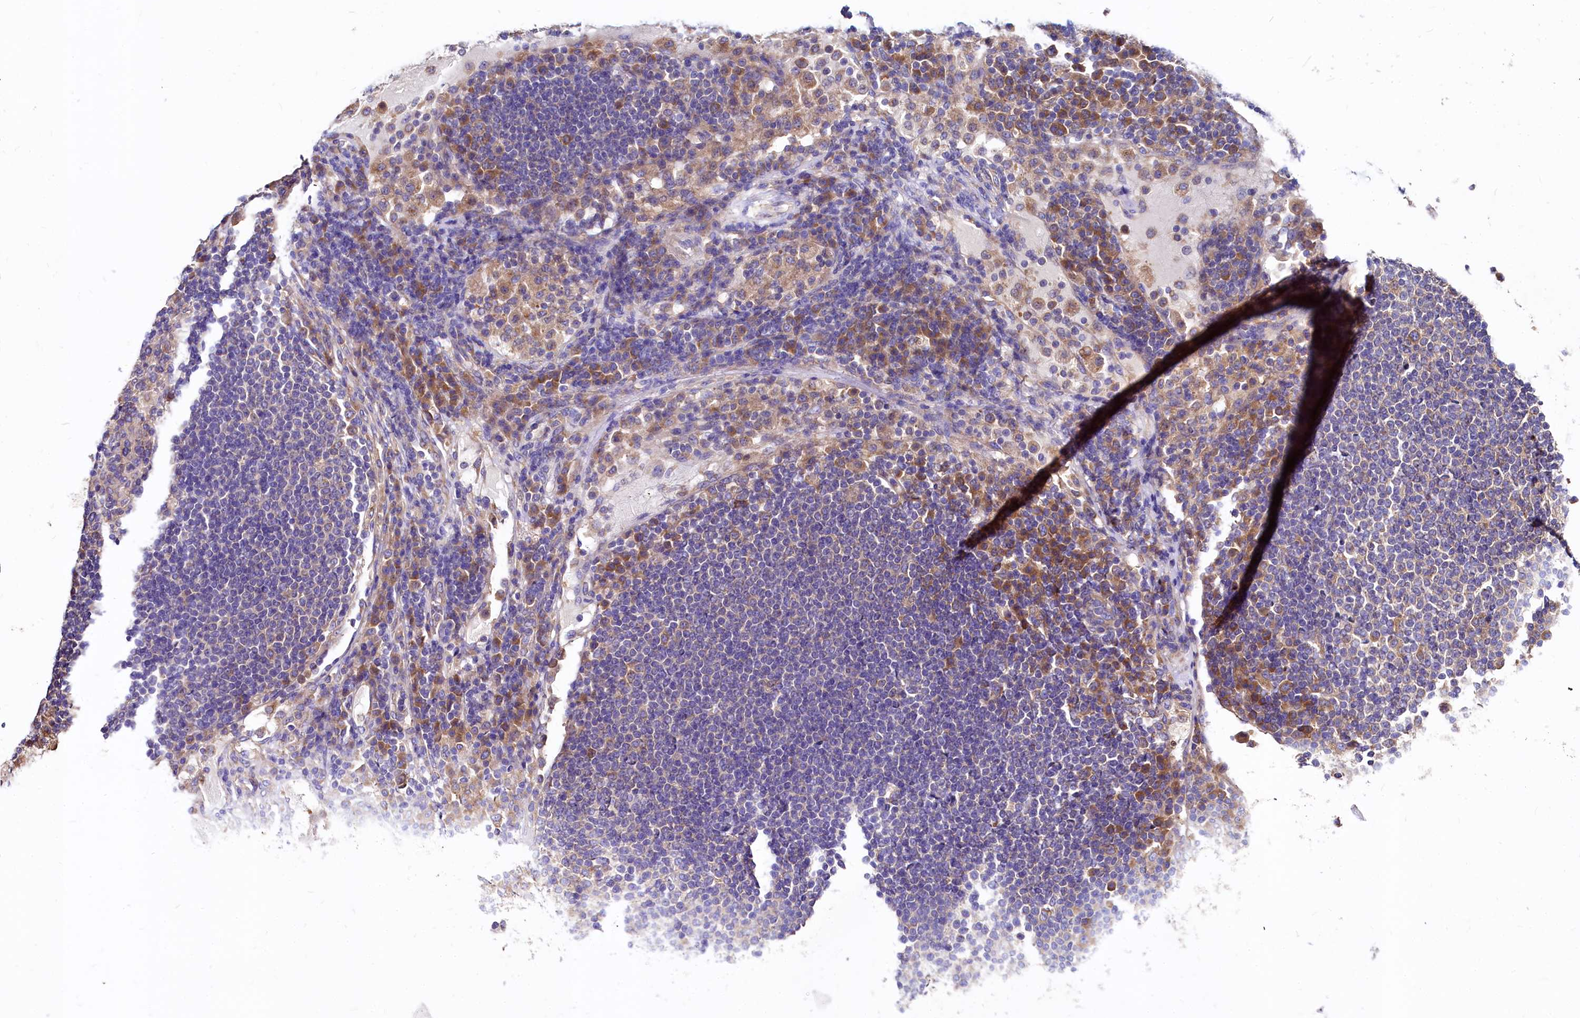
{"staining": {"intensity": "moderate", "quantity": "<25%", "location": "cytoplasmic/membranous"}, "tissue": "lymph node", "cell_type": "Non-germinal center cells", "image_type": "normal", "snomed": [{"axis": "morphology", "description": "Normal tissue, NOS"}, {"axis": "topography", "description": "Lymph node"}], "caption": "Immunohistochemical staining of normal lymph node reveals low levels of moderate cytoplasmic/membranous positivity in approximately <25% of non-germinal center cells.", "gene": "QARS1", "patient": {"sex": "female", "age": 53}}